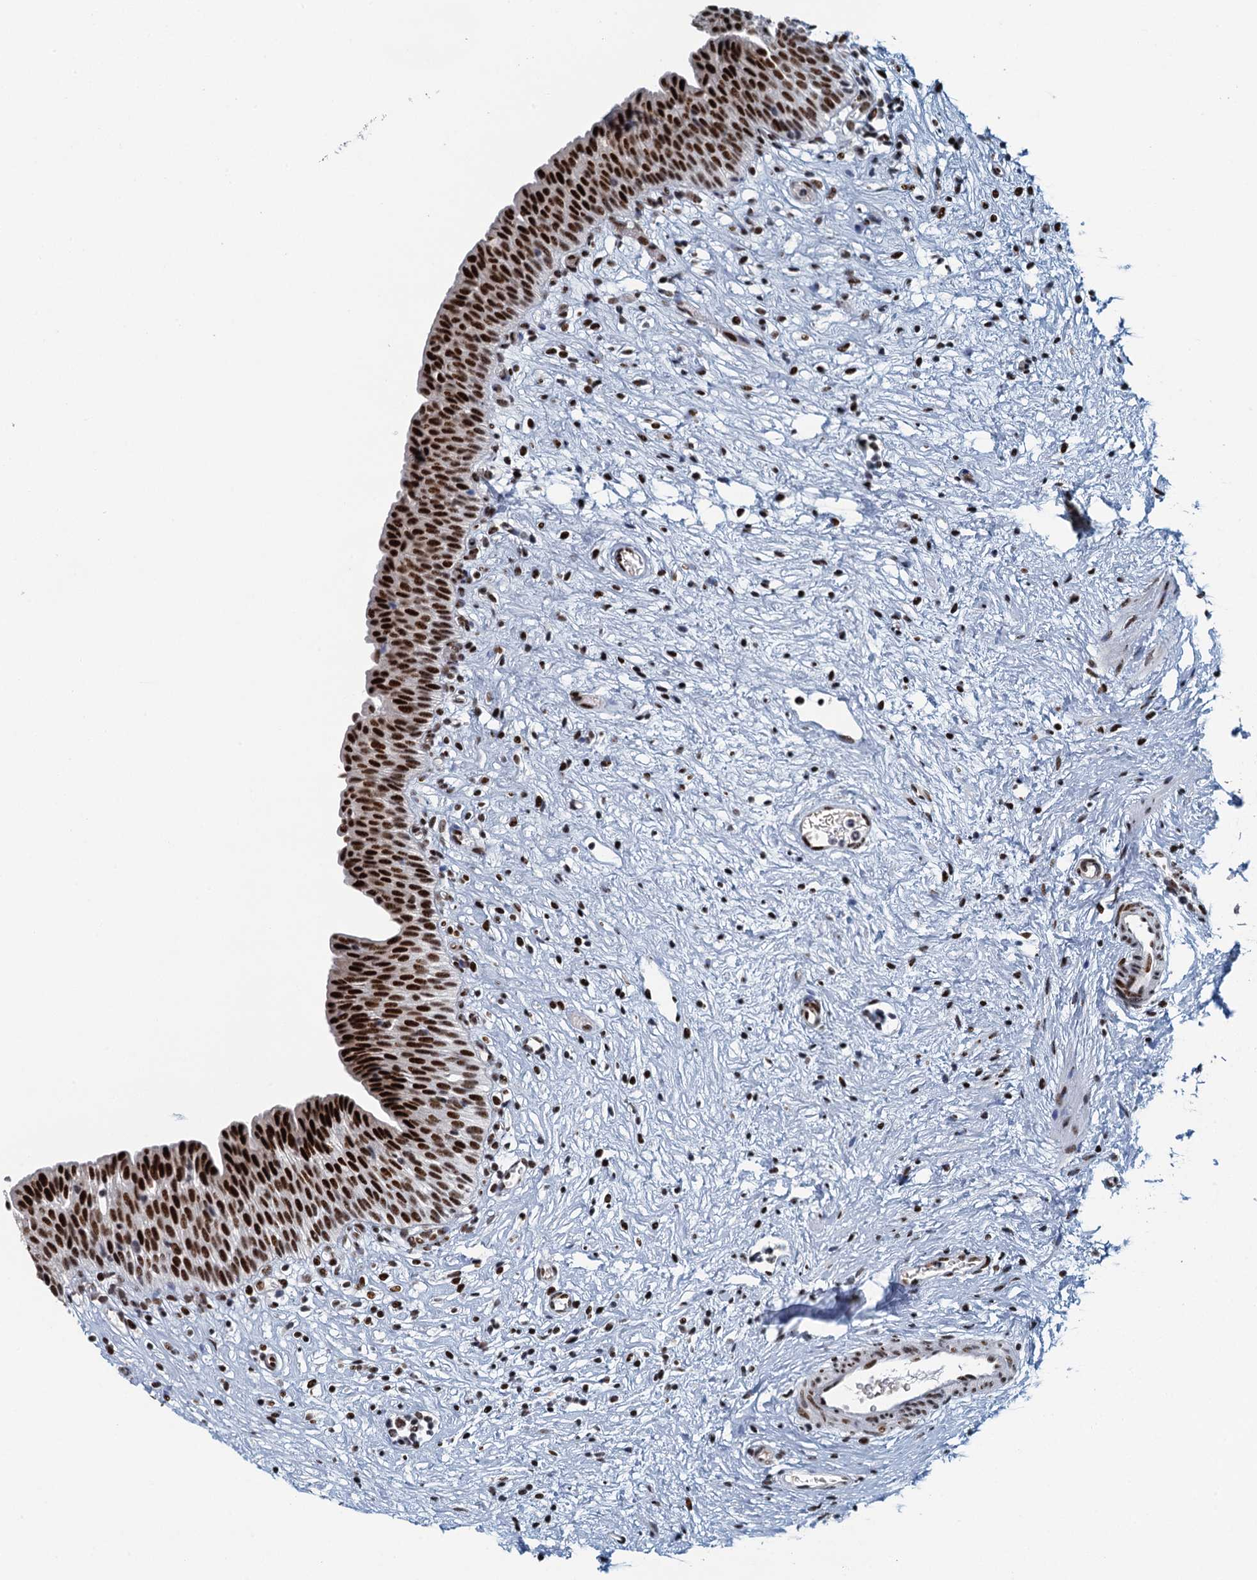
{"staining": {"intensity": "strong", "quantity": ">75%", "location": "nuclear"}, "tissue": "urinary bladder", "cell_type": "Urothelial cells", "image_type": "normal", "snomed": [{"axis": "morphology", "description": "Transitional cell carcinoma in-situ"}, {"axis": "topography", "description": "Urinary bladder"}], "caption": "The histopathology image reveals a brown stain indicating the presence of a protein in the nuclear of urothelial cells in urinary bladder.", "gene": "TTLL9", "patient": {"sex": "male", "age": 74}}